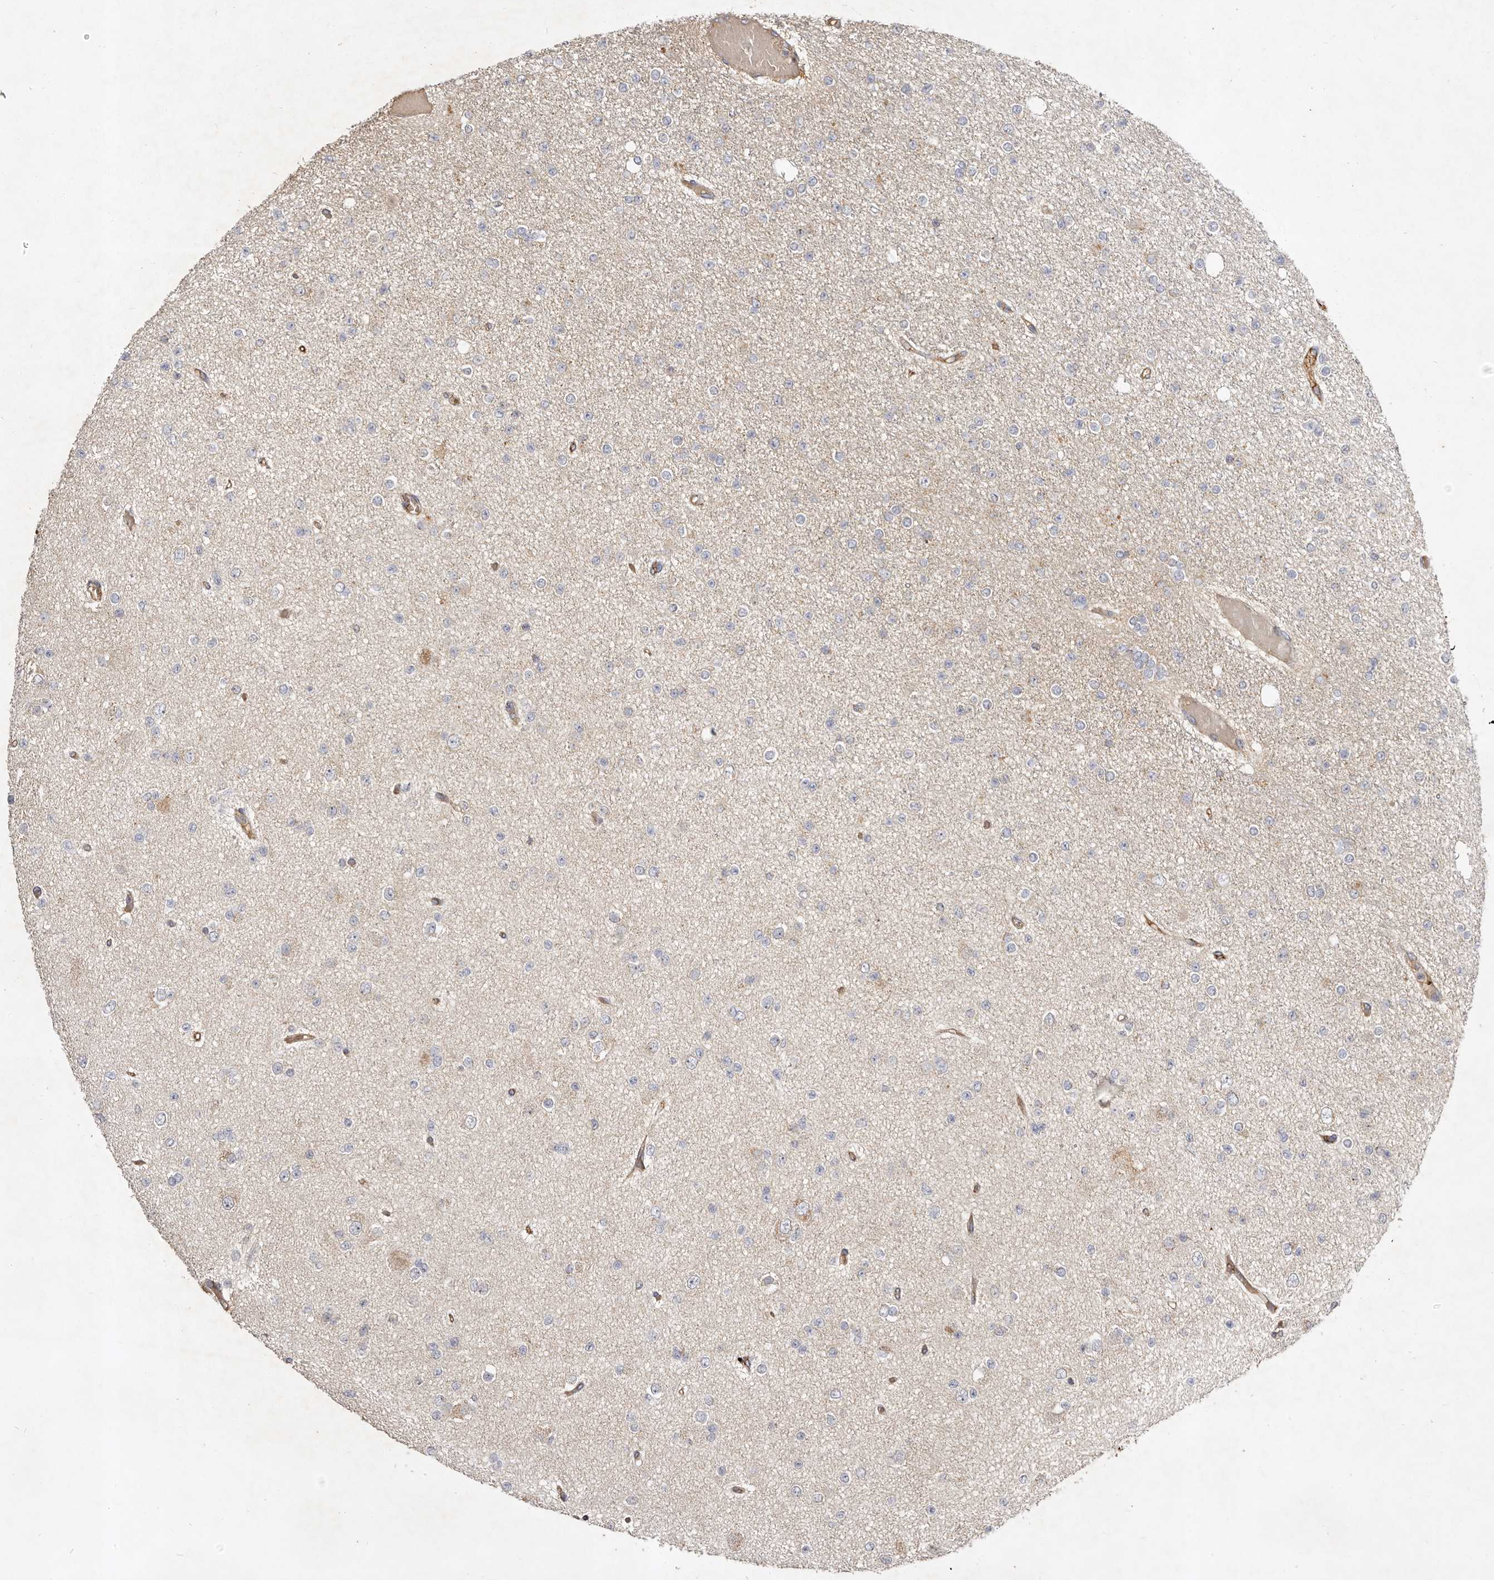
{"staining": {"intensity": "negative", "quantity": "none", "location": "none"}, "tissue": "glioma", "cell_type": "Tumor cells", "image_type": "cancer", "snomed": [{"axis": "morphology", "description": "Glioma, malignant, Low grade"}, {"axis": "topography", "description": "Brain"}], "caption": "DAB (3,3'-diaminobenzidine) immunohistochemical staining of glioma displays no significant positivity in tumor cells.", "gene": "ADAMTS9", "patient": {"sex": "female", "age": 22}}